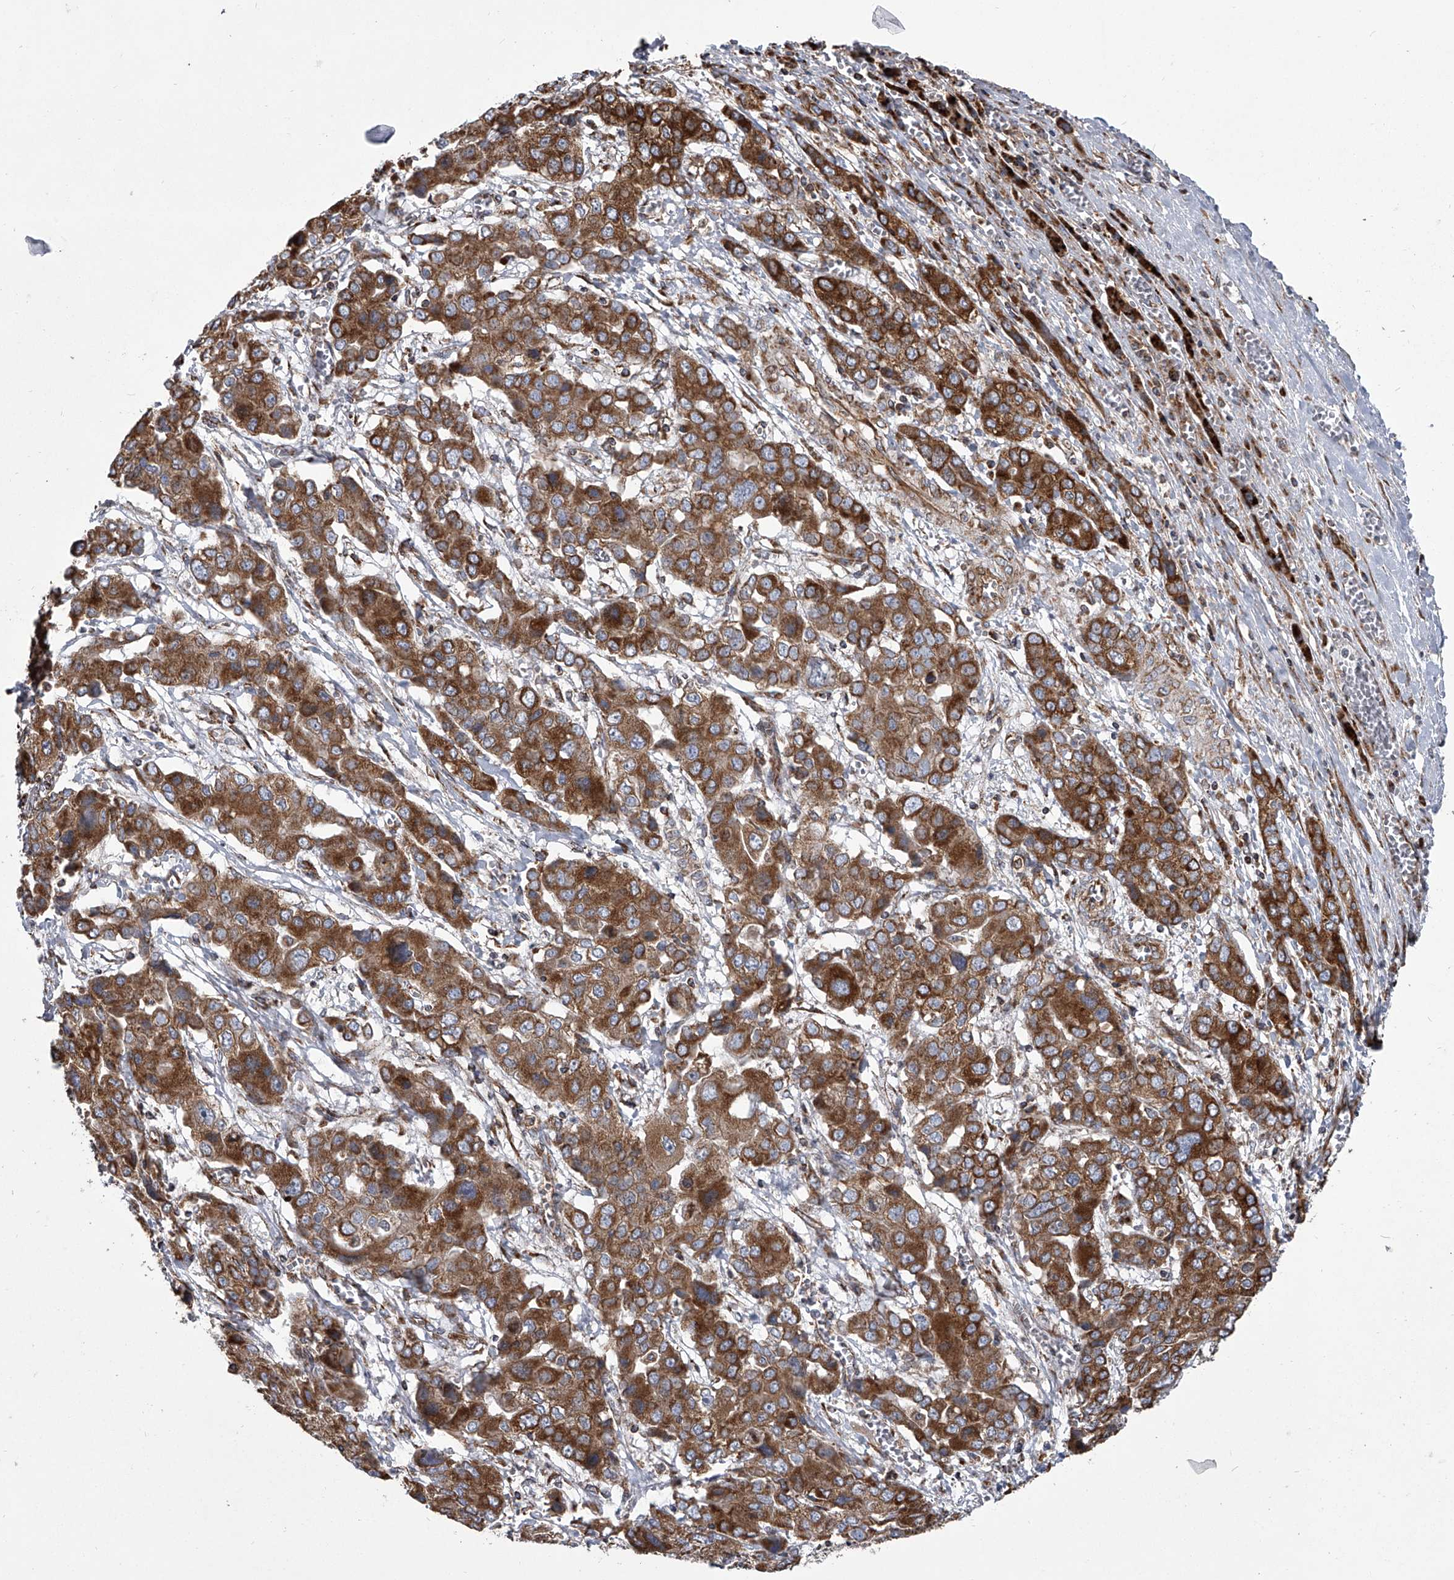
{"staining": {"intensity": "strong", "quantity": ">75%", "location": "cytoplasmic/membranous"}, "tissue": "liver cancer", "cell_type": "Tumor cells", "image_type": "cancer", "snomed": [{"axis": "morphology", "description": "Cholangiocarcinoma"}, {"axis": "topography", "description": "Liver"}], "caption": "A micrograph of human cholangiocarcinoma (liver) stained for a protein displays strong cytoplasmic/membranous brown staining in tumor cells. (DAB (3,3'-diaminobenzidine) = brown stain, brightfield microscopy at high magnification).", "gene": "ZC3H15", "patient": {"sex": "male", "age": 67}}